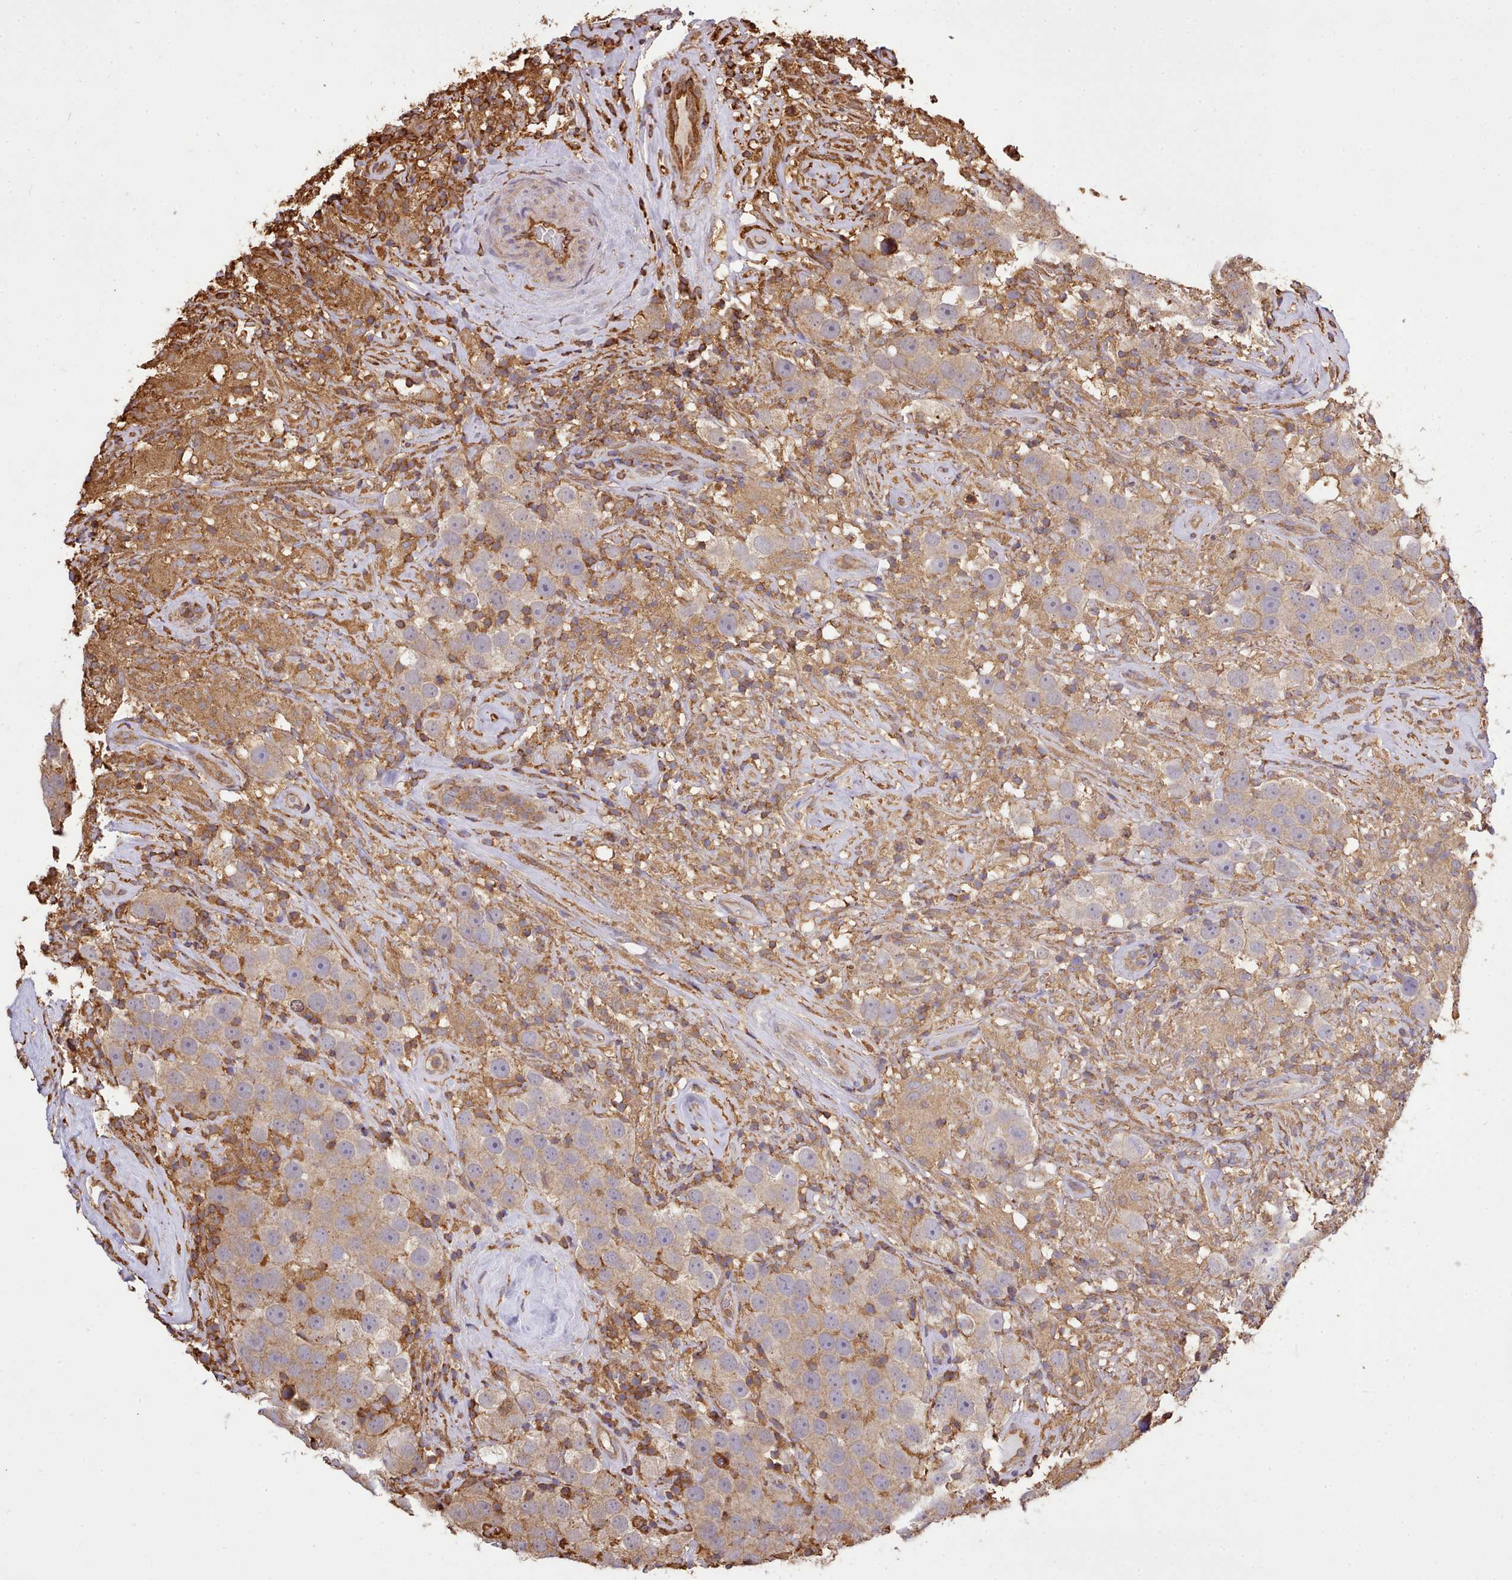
{"staining": {"intensity": "moderate", "quantity": ">75%", "location": "cytoplasmic/membranous"}, "tissue": "testis cancer", "cell_type": "Tumor cells", "image_type": "cancer", "snomed": [{"axis": "morphology", "description": "Seminoma, NOS"}, {"axis": "topography", "description": "Testis"}], "caption": "A high-resolution histopathology image shows immunohistochemistry staining of seminoma (testis), which demonstrates moderate cytoplasmic/membranous expression in approximately >75% of tumor cells.", "gene": "CAPZA1", "patient": {"sex": "male", "age": 49}}